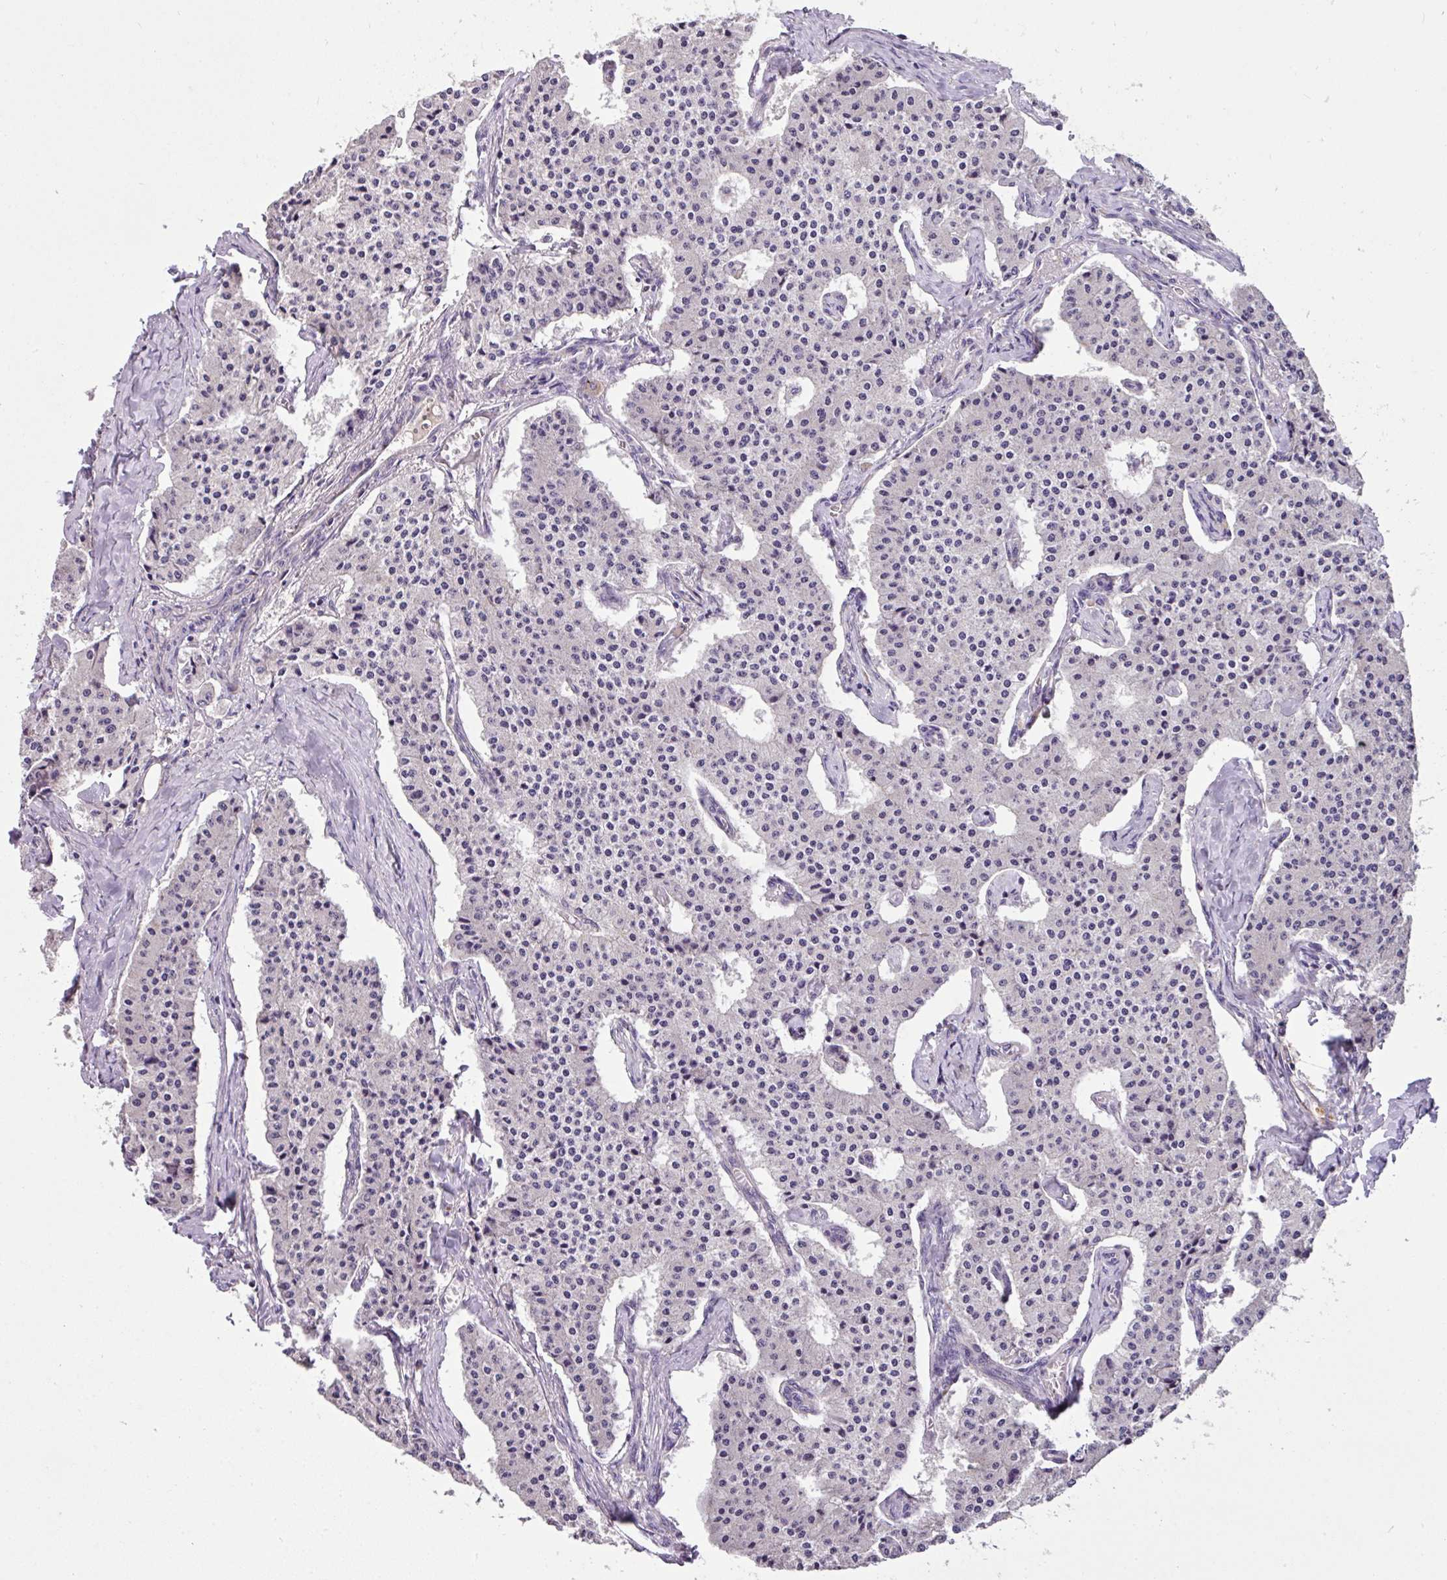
{"staining": {"intensity": "negative", "quantity": "none", "location": "none"}, "tissue": "carcinoid", "cell_type": "Tumor cells", "image_type": "cancer", "snomed": [{"axis": "morphology", "description": "Carcinoid, malignant, NOS"}, {"axis": "topography", "description": "Colon"}], "caption": "Immunohistochemistry (IHC) of carcinoid (malignant) exhibits no positivity in tumor cells.", "gene": "ANXA2R", "patient": {"sex": "female", "age": 52}}